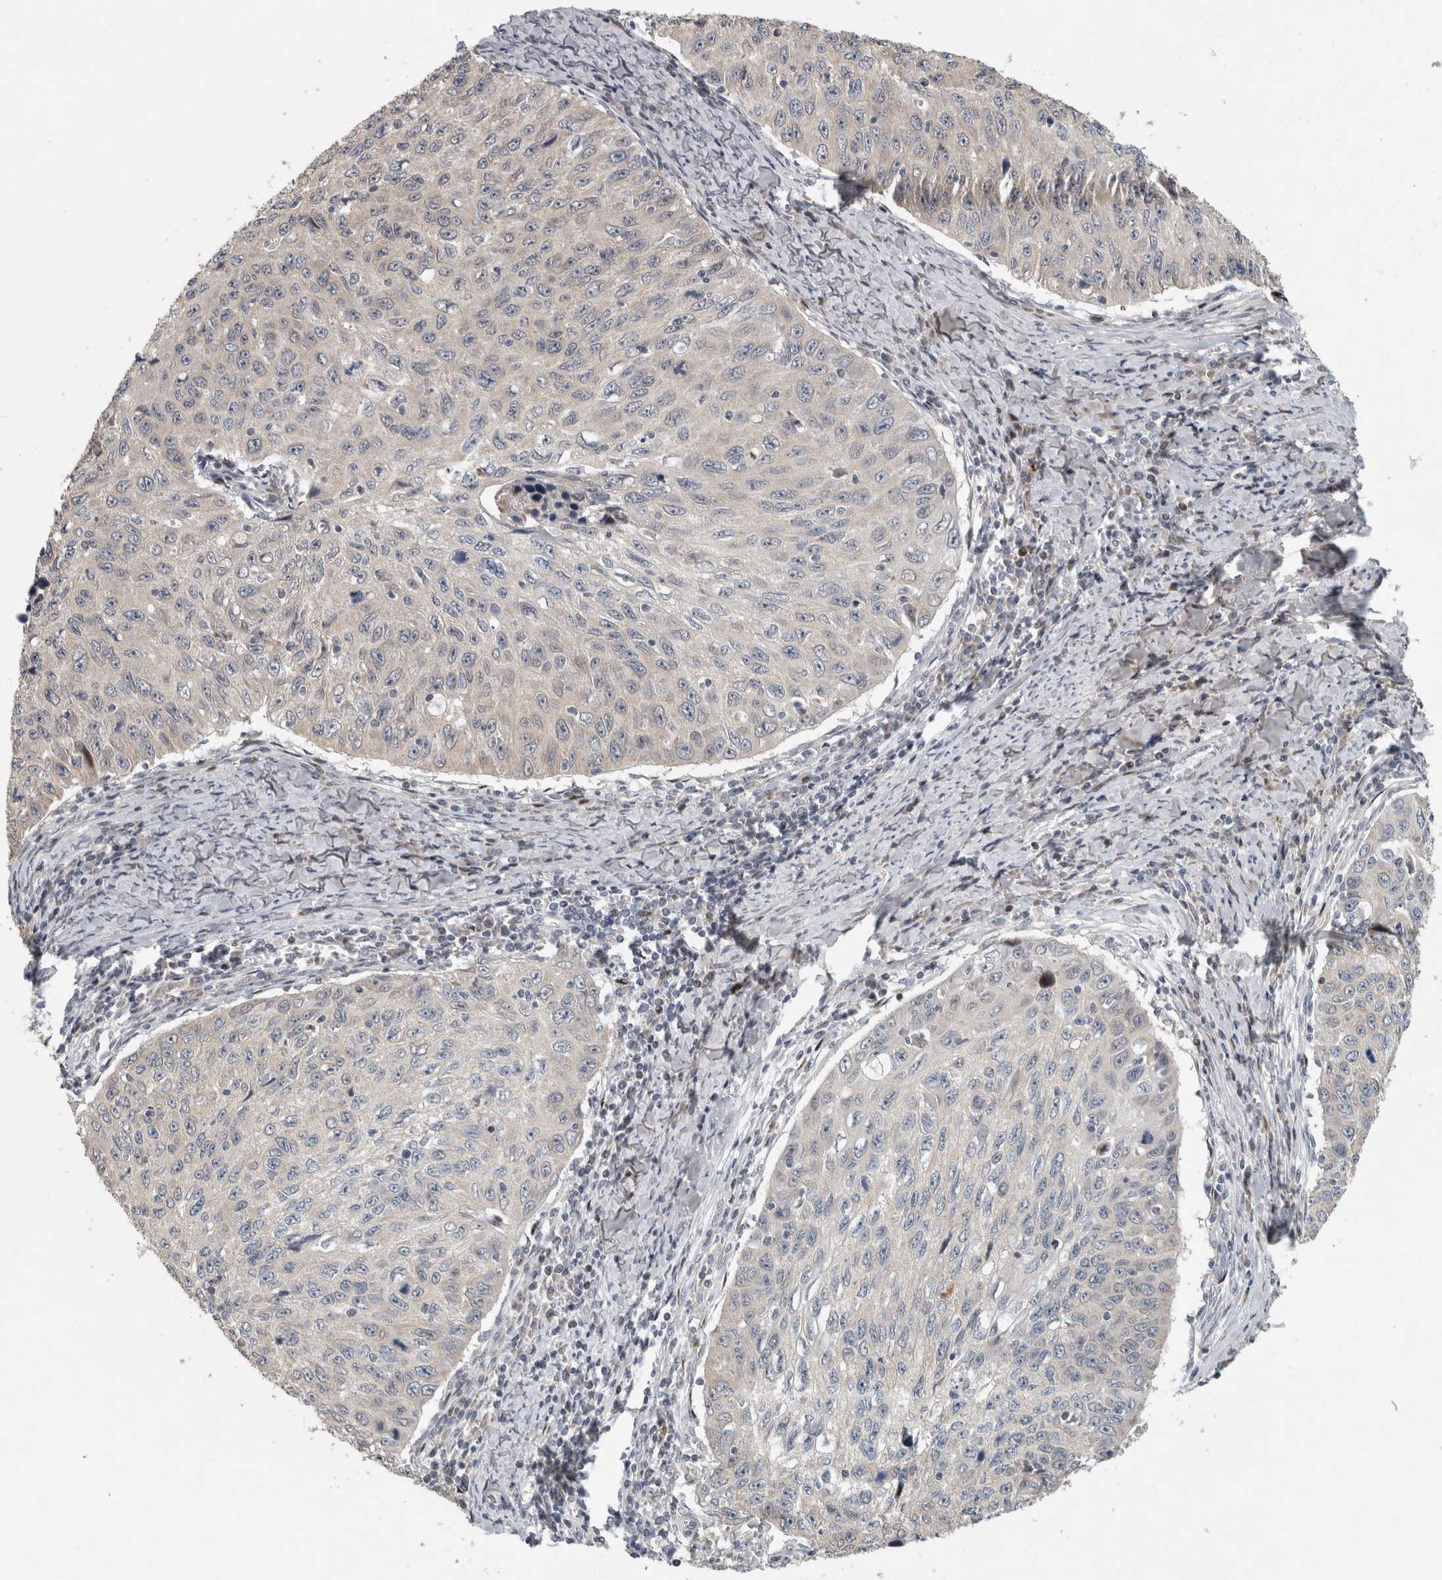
{"staining": {"intensity": "negative", "quantity": "none", "location": "none"}, "tissue": "cervical cancer", "cell_type": "Tumor cells", "image_type": "cancer", "snomed": [{"axis": "morphology", "description": "Squamous cell carcinoma, NOS"}, {"axis": "topography", "description": "Cervix"}], "caption": "IHC photomicrograph of neoplastic tissue: cervical squamous cell carcinoma stained with DAB displays no significant protein expression in tumor cells.", "gene": "RBM48", "patient": {"sex": "female", "age": 53}}